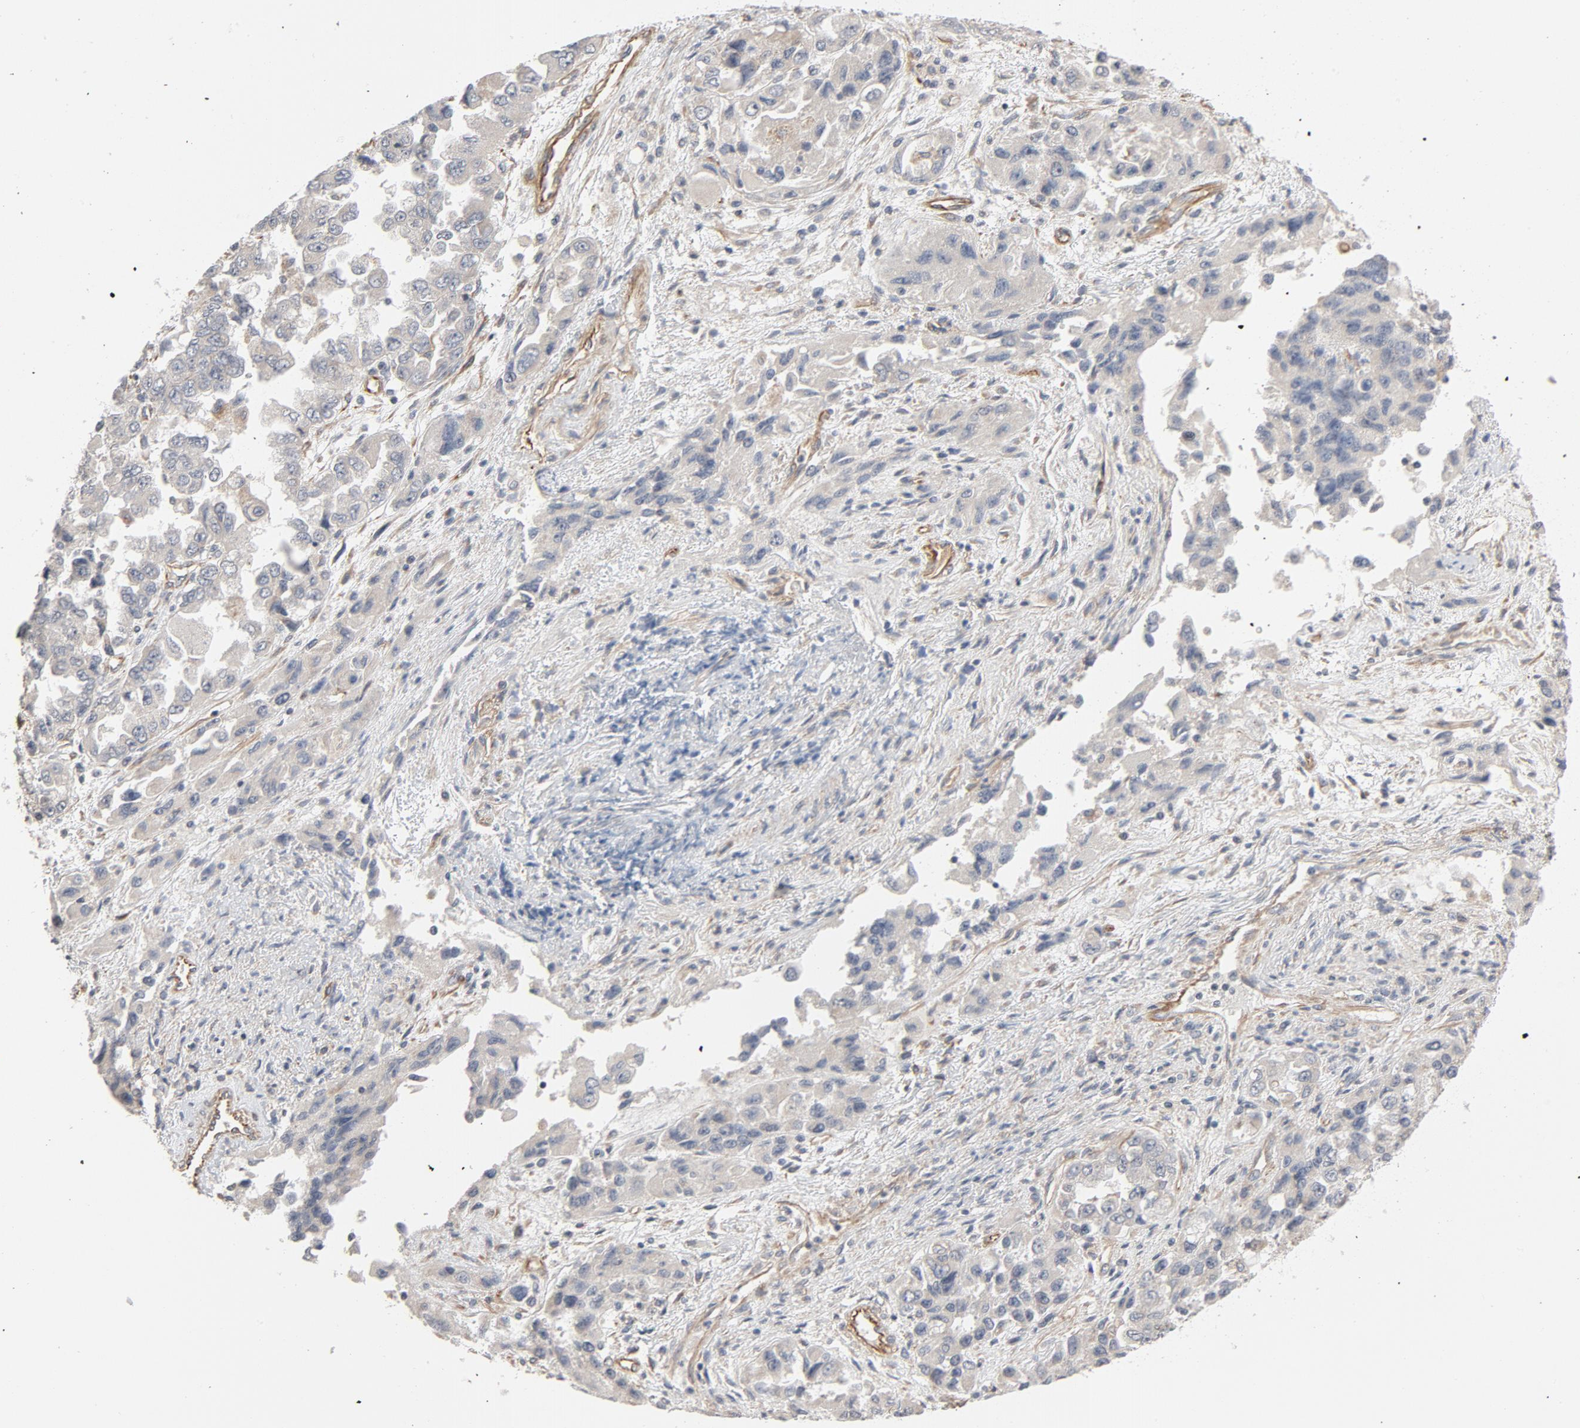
{"staining": {"intensity": "weak", "quantity": "25%-75%", "location": "cytoplasmic/membranous"}, "tissue": "ovarian cancer", "cell_type": "Tumor cells", "image_type": "cancer", "snomed": [{"axis": "morphology", "description": "Cystadenocarcinoma, serous, NOS"}, {"axis": "topography", "description": "Ovary"}], "caption": "This is an image of IHC staining of serous cystadenocarcinoma (ovarian), which shows weak expression in the cytoplasmic/membranous of tumor cells.", "gene": "TRIOBP", "patient": {"sex": "female", "age": 84}}